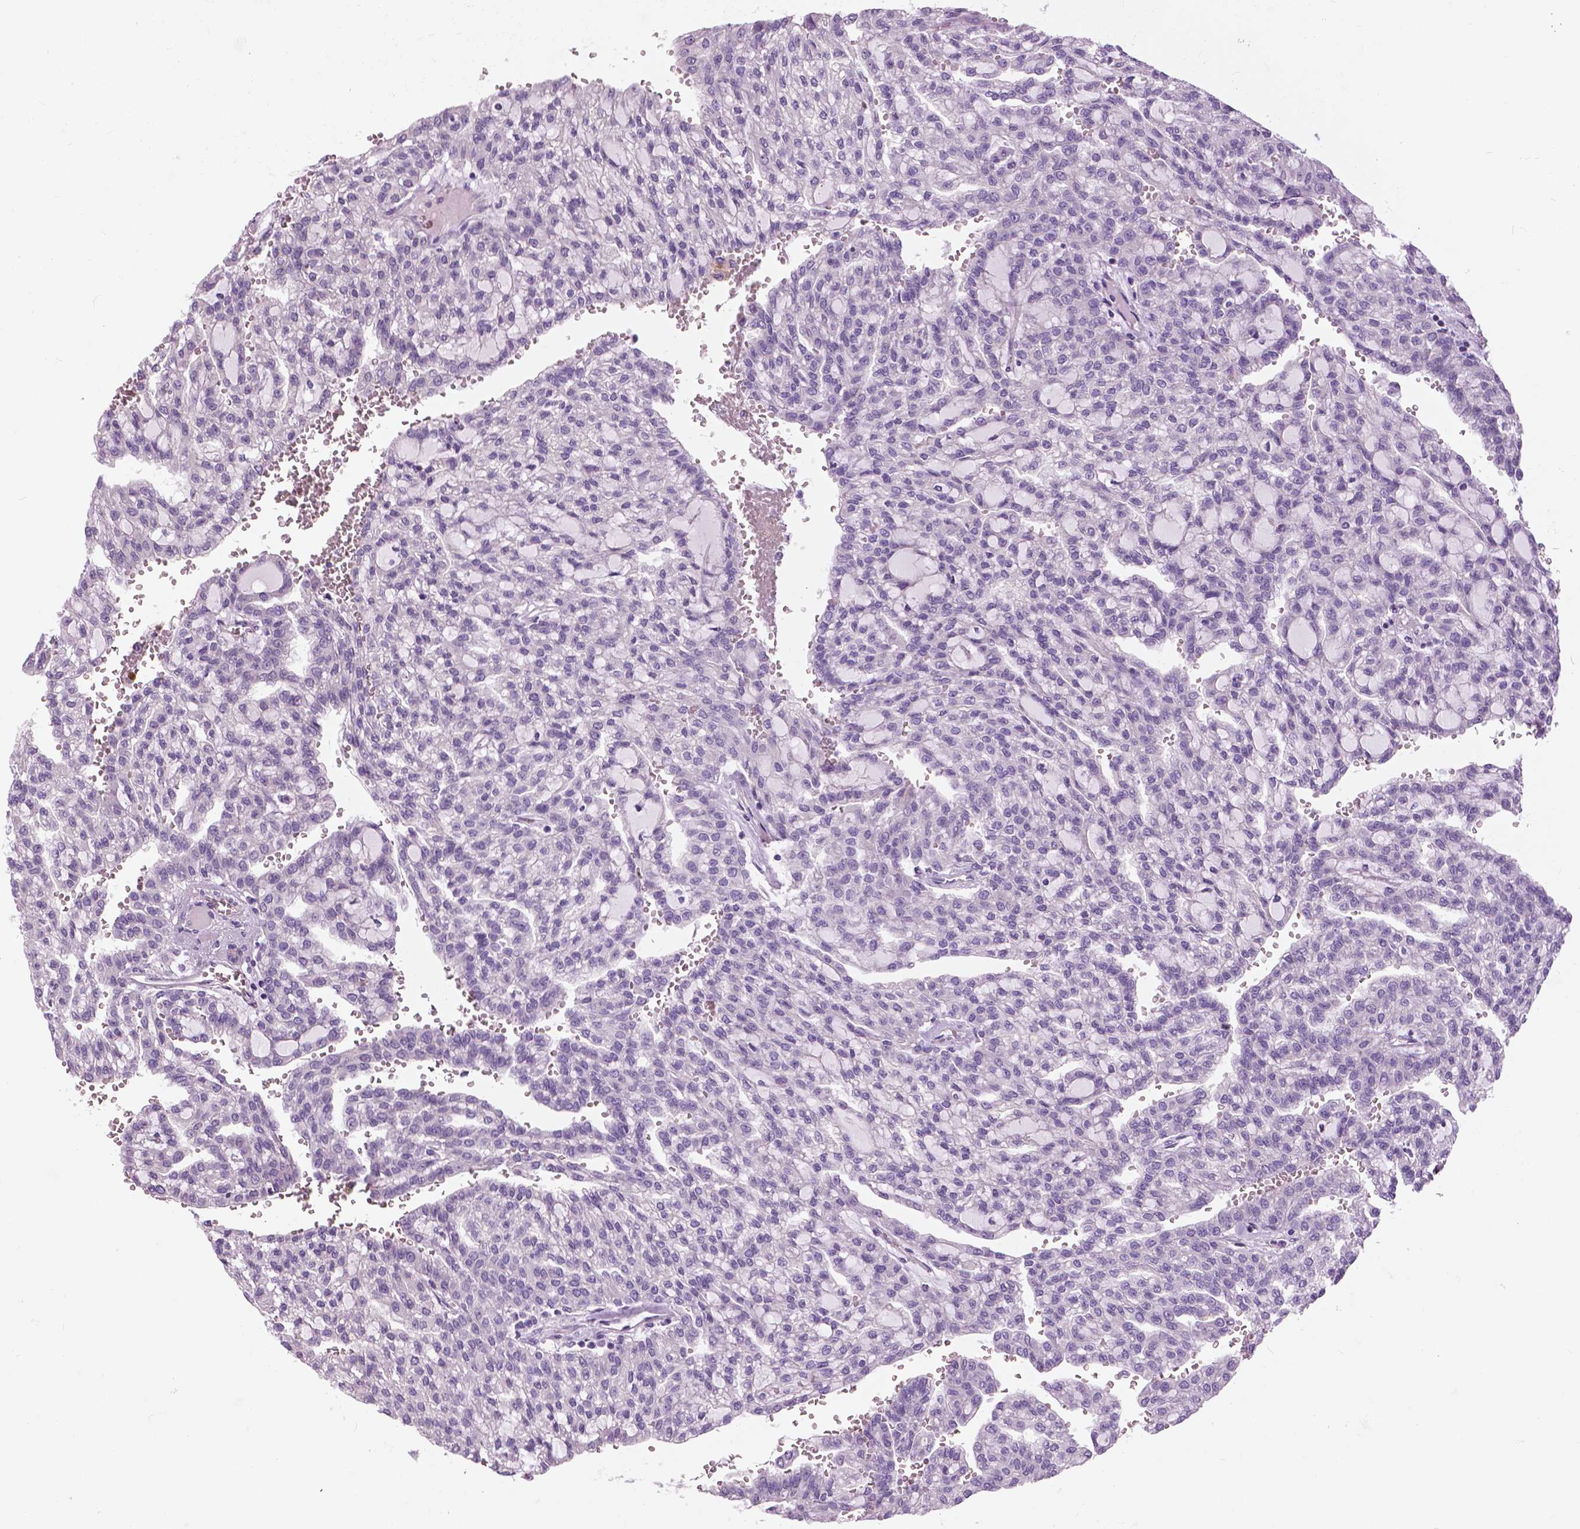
{"staining": {"intensity": "negative", "quantity": "none", "location": "none"}, "tissue": "renal cancer", "cell_type": "Tumor cells", "image_type": "cancer", "snomed": [{"axis": "morphology", "description": "Adenocarcinoma, NOS"}, {"axis": "topography", "description": "Kidney"}], "caption": "The image reveals no significant staining in tumor cells of renal adenocarcinoma.", "gene": "SERPINI1", "patient": {"sex": "male", "age": 63}}